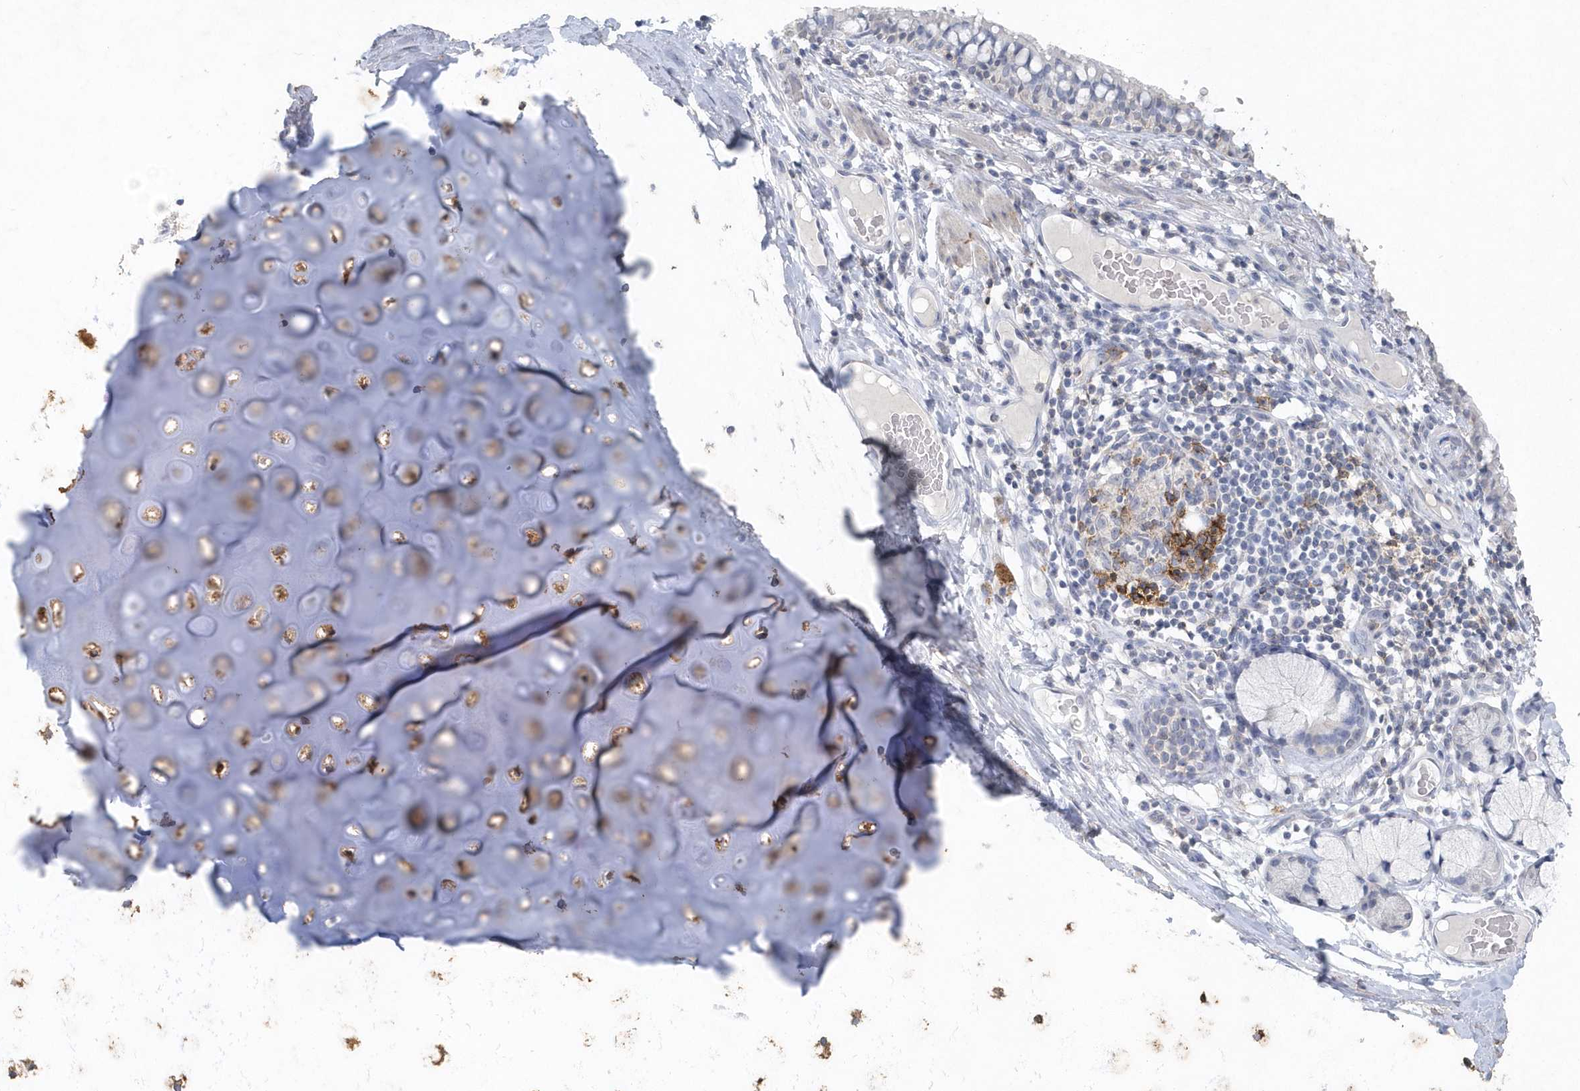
{"staining": {"intensity": "negative", "quantity": "none", "location": "none"}, "tissue": "bronchus", "cell_type": "Respiratory epithelial cells", "image_type": "normal", "snomed": [{"axis": "morphology", "description": "Normal tissue, NOS"}, {"axis": "topography", "description": "Cartilage tissue"}, {"axis": "topography", "description": "Bronchus"}], "caption": "This histopathology image is of normal bronchus stained with IHC to label a protein in brown with the nuclei are counter-stained blue. There is no expression in respiratory epithelial cells.", "gene": "PDCD1", "patient": {"sex": "female", "age": 36}}